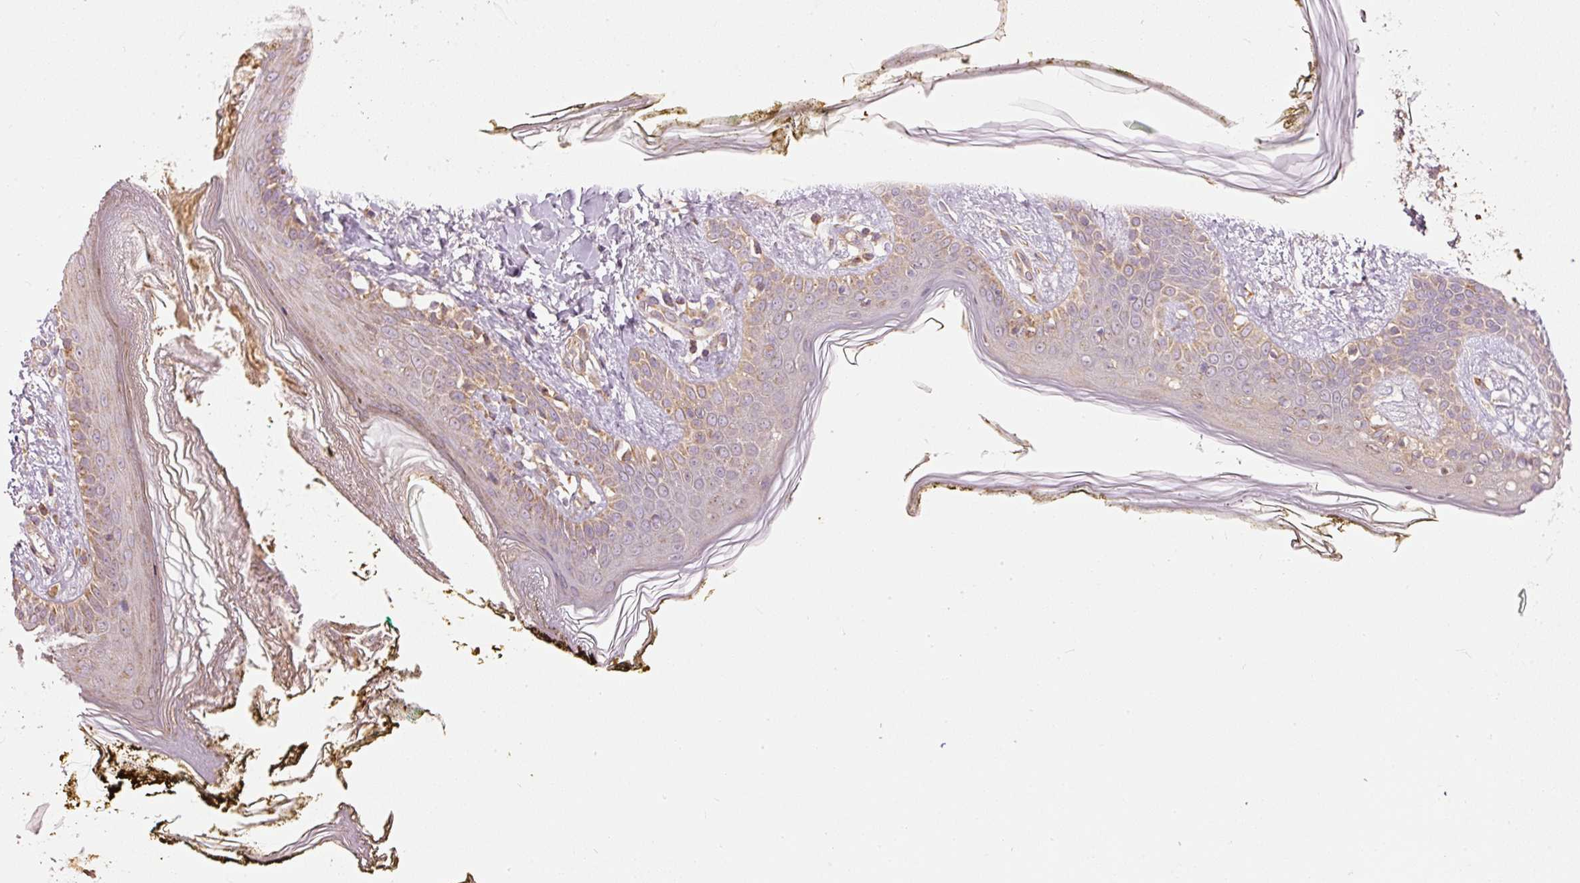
{"staining": {"intensity": "moderate", "quantity": ">75%", "location": "cytoplasmic/membranous"}, "tissue": "skin", "cell_type": "Fibroblasts", "image_type": "normal", "snomed": [{"axis": "morphology", "description": "Normal tissue, NOS"}, {"axis": "topography", "description": "Skin"}], "caption": "DAB (3,3'-diaminobenzidine) immunohistochemical staining of normal skin demonstrates moderate cytoplasmic/membranous protein staining in about >75% of fibroblasts. The protein is stained brown, and the nuclei are stained in blue (DAB IHC with brightfield microscopy, high magnification).", "gene": "PSENEN", "patient": {"sex": "female", "age": 34}}